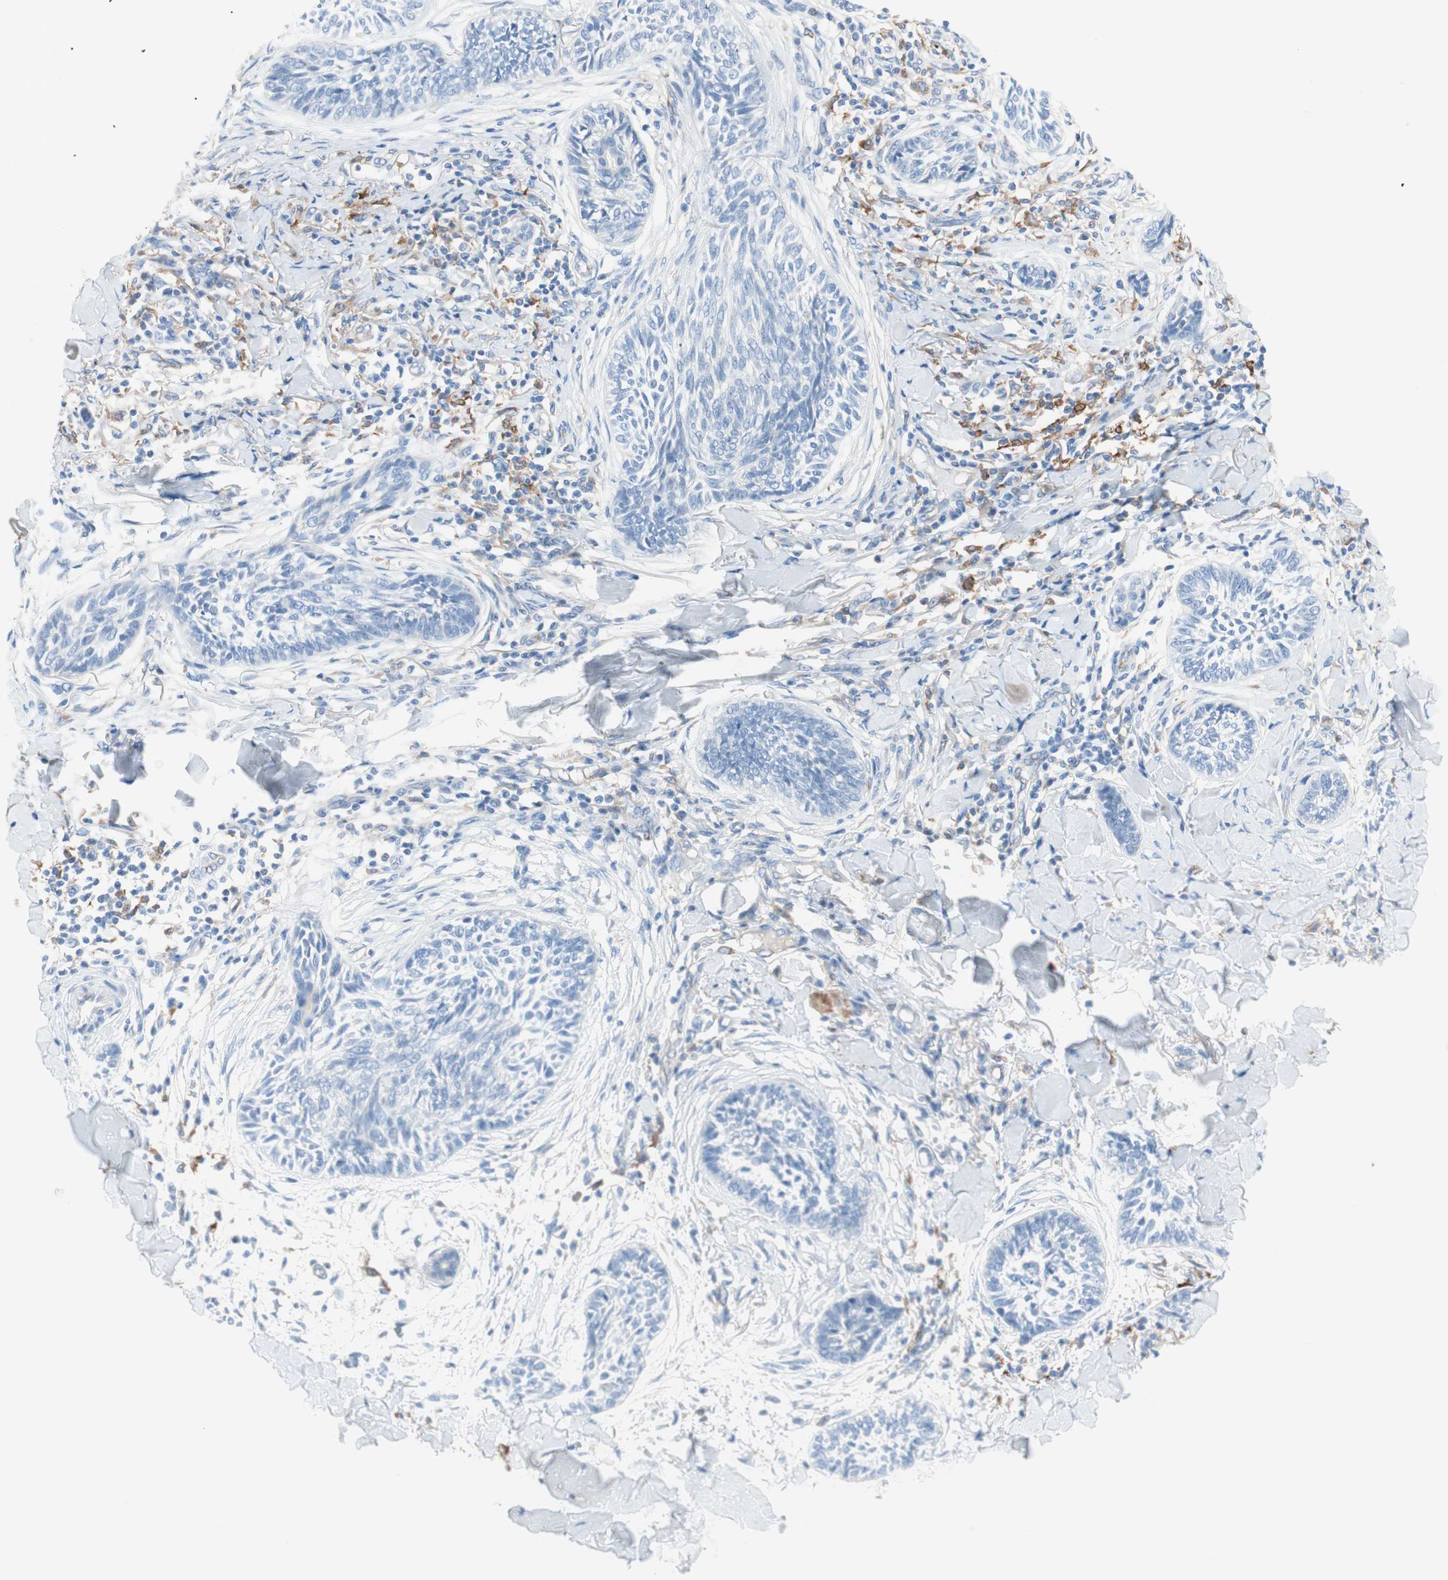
{"staining": {"intensity": "negative", "quantity": "none", "location": "none"}, "tissue": "skin cancer", "cell_type": "Tumor cells", "image_type": "cancer", "snomed": [{"axis": "morphology", "description": "Papilloma, NOS"}, {"axis": "morphology", "description": "Basal cell carcinoma"}, {"axis": "topography", "description": "Skin"}], "caption": "There is no significant positivity in tumor cells of skin cancer.", "gene": "GLUL", "patient": {"sex": "male", "age": 87}}